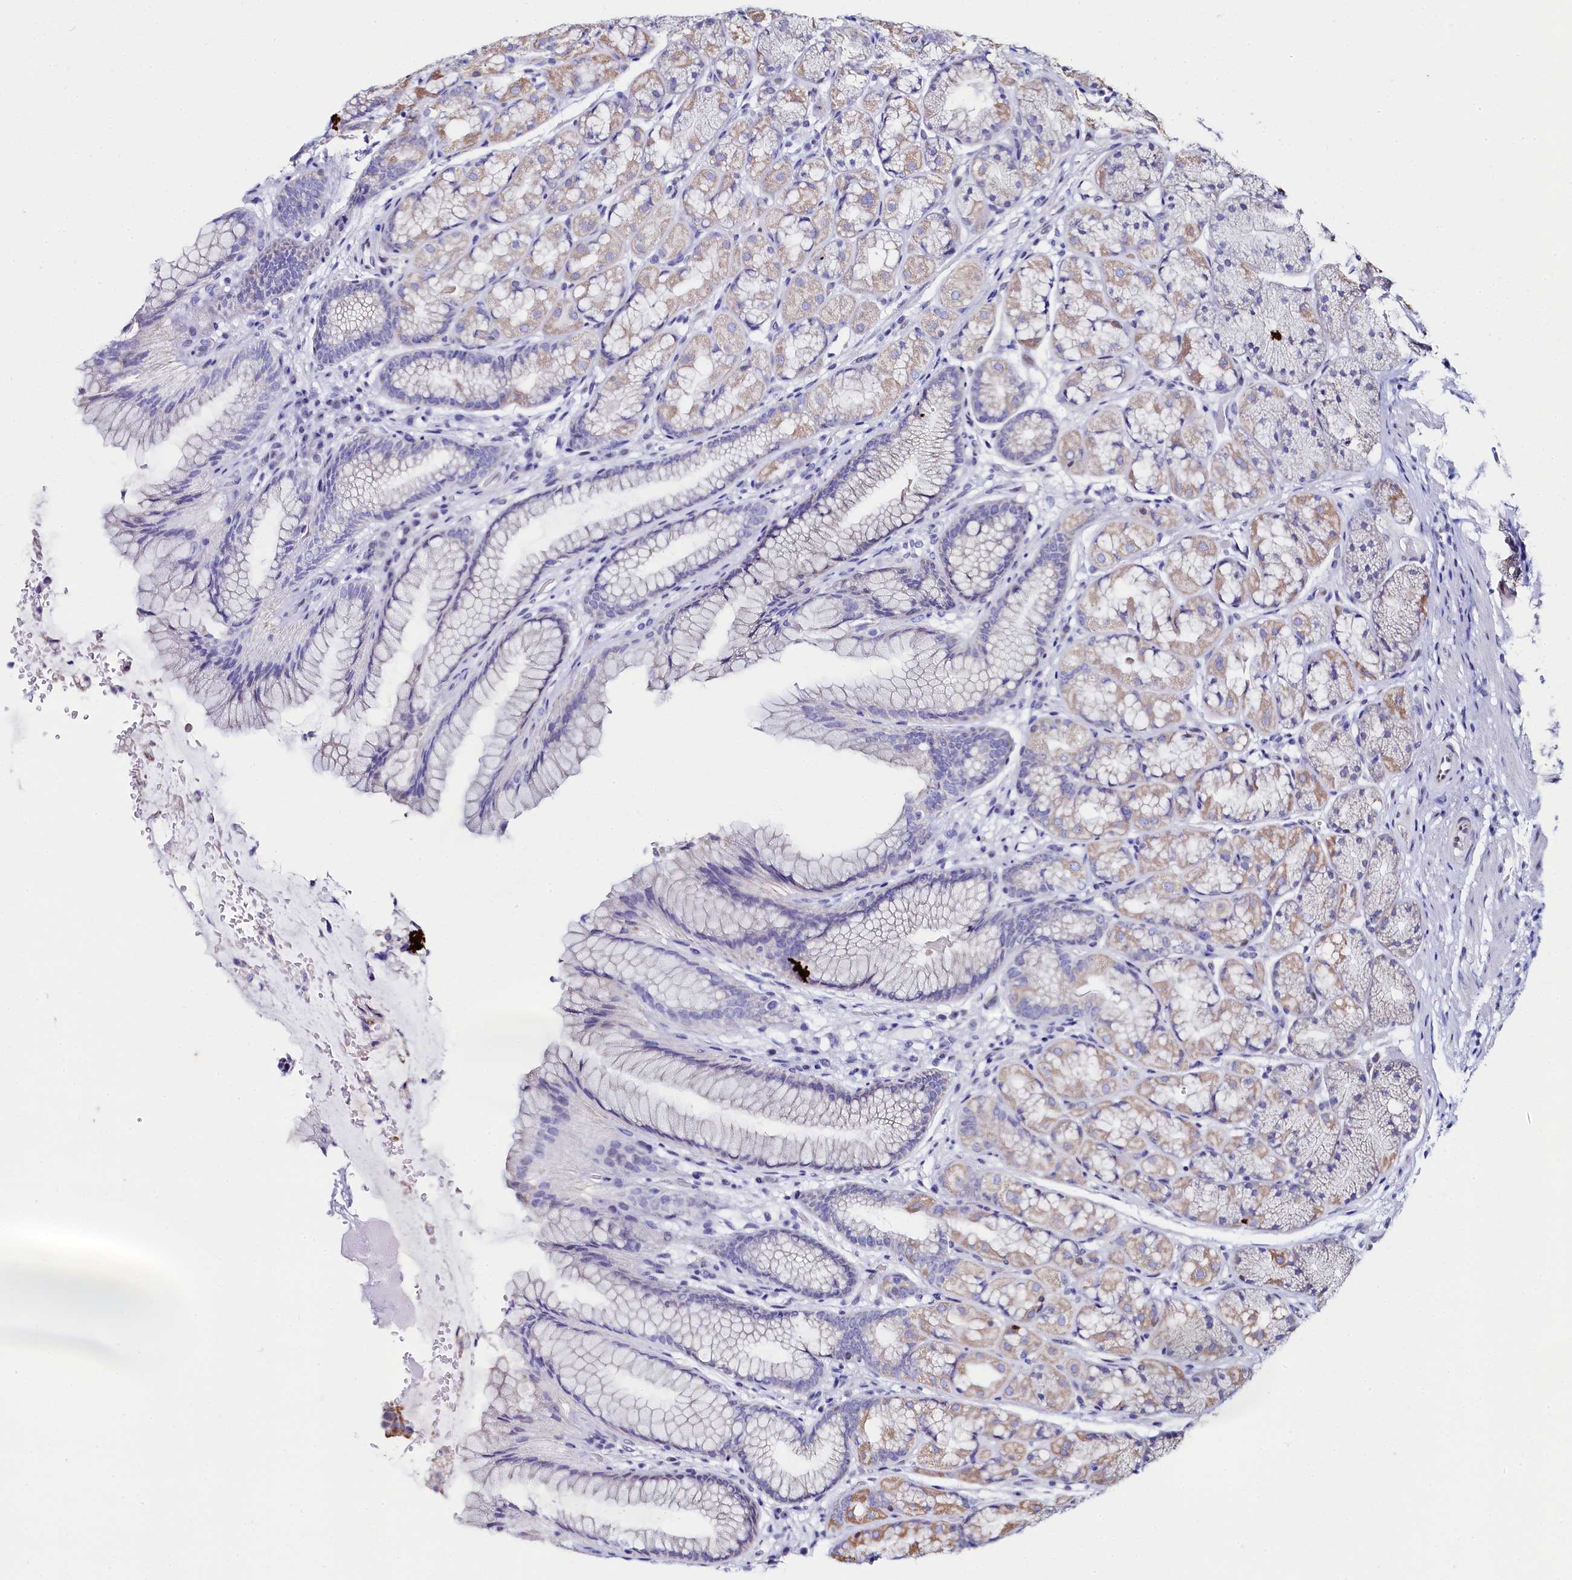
{"staining": {"intensity": "weak", "quantity": "25%-75%", "location": "cytoplasmic/membranous"}, "tissue": "stomach", "cell_type": "Glandular cells", "image_type": "normal", "snomed": [{"axis": "morphology", "description": "Normal tissue, NOS"}, {"axis": "topography", "description": "Stomach"}], "caption": "Immunohistochemical staining of normal human stomach demonstrates weak cytoplasmic/membranous protein expression in approximately 25%-75% of glandular cells. The staining was performed using DAB (3,3'-diaminobenzidine) to visualize the protein expression in brown, while the nuclei were stained in blue with hematoxylin (Magnification: 20x).", "gene": "HDGFL3", "patient": {"sex": "male", "age": 63}}